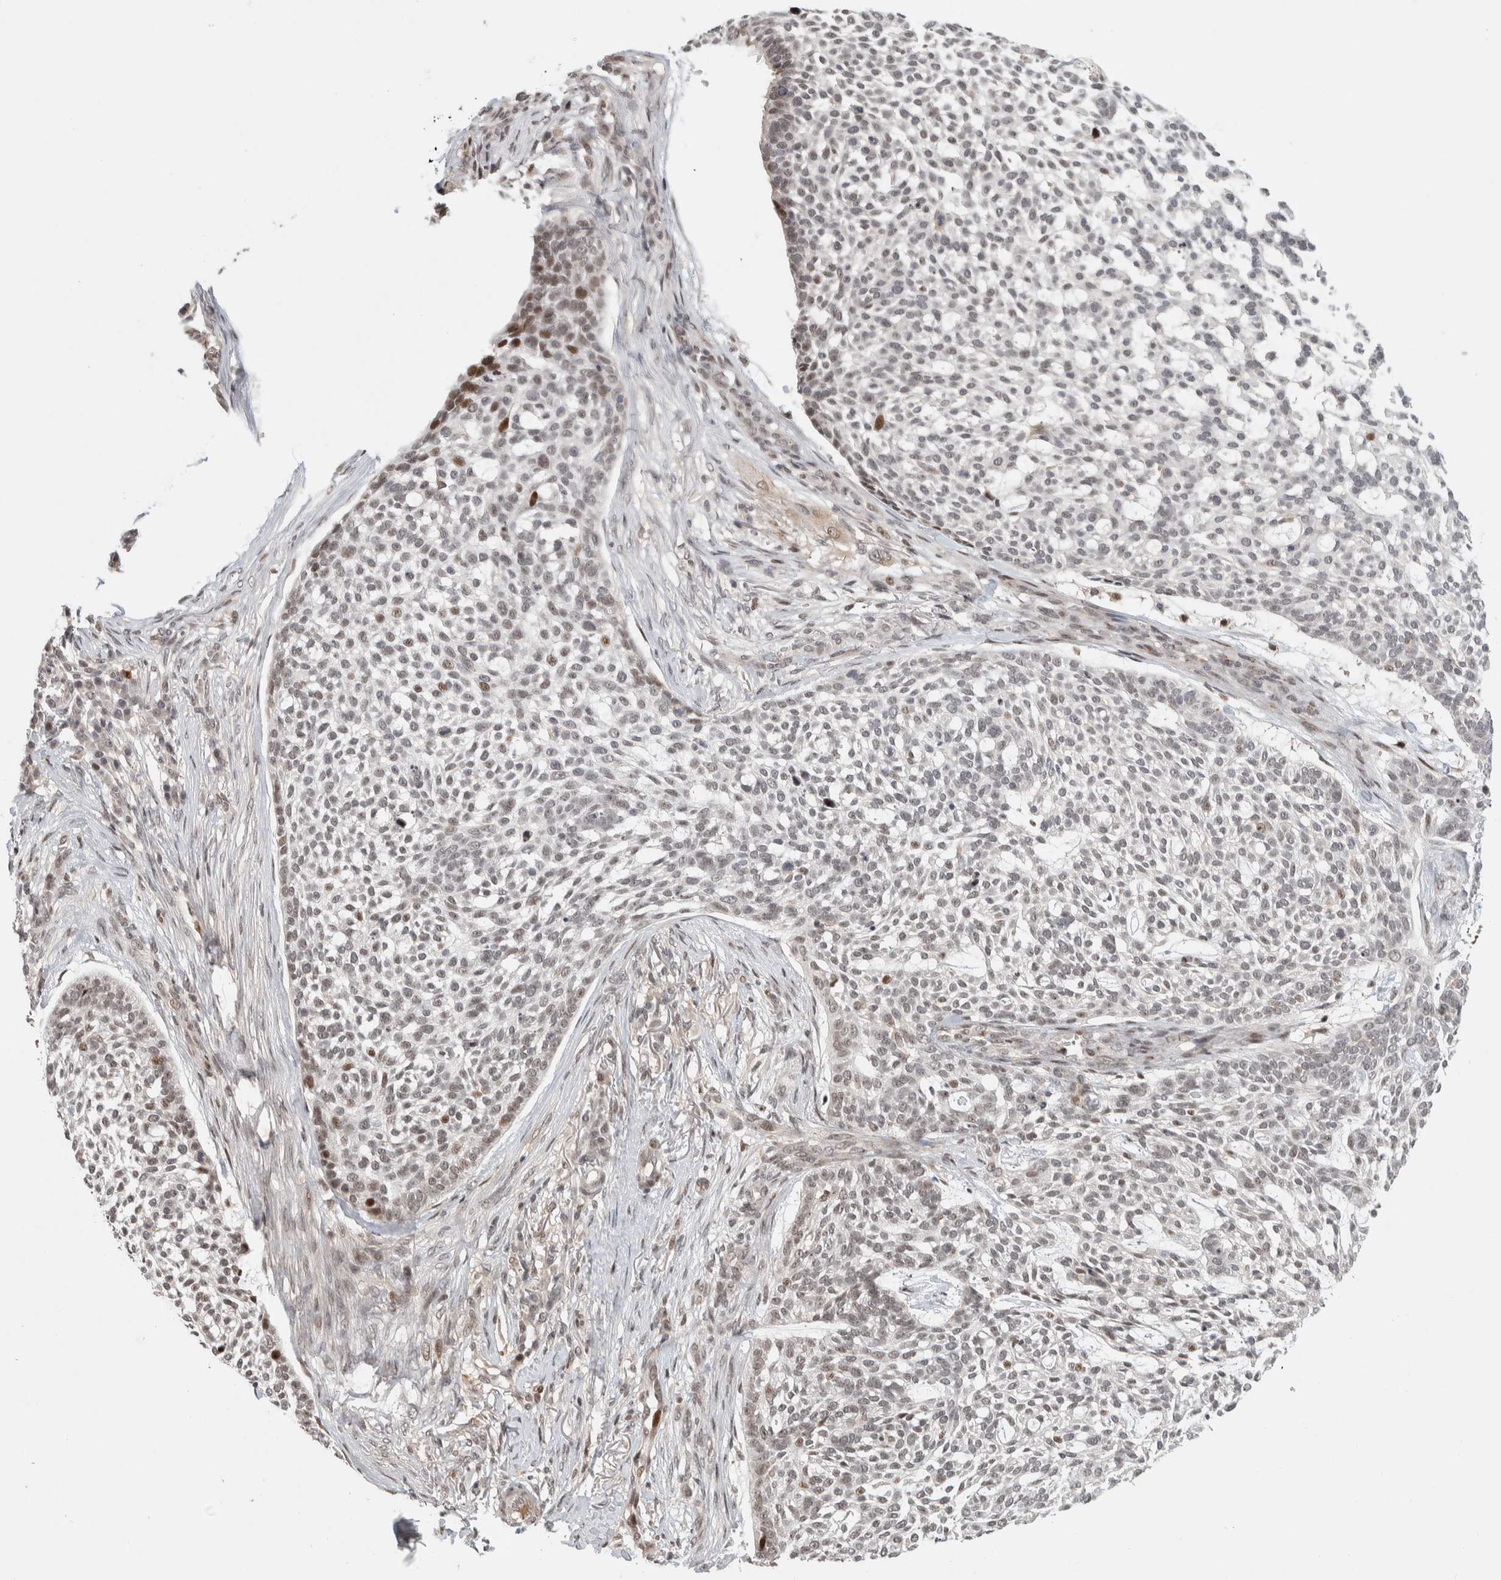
{"staining": {"intensity": "moderate", "quantity": "<25%", "location": "nuclear"}, "tissue": "skin cancer", "cell_type": "Tumor cells", "image_type": "cancer", "snomed": [{"axis": "morphology", "description": "Basal cell carcinoma"}, {"axis": "topography", "description": "Skin"}], "caption": "Skin cancer (basal cell carcinoma) stained with immunohistochemistry demonstrates moderate nuclear positivity in about <25% of tumor cells. (Stains: DAB in brown, nuclei in blue, Microscopy: brightfield microscopy at high magnification).", "gene": "ZNF521", "patient": {"sex": "female", "age": 64}}